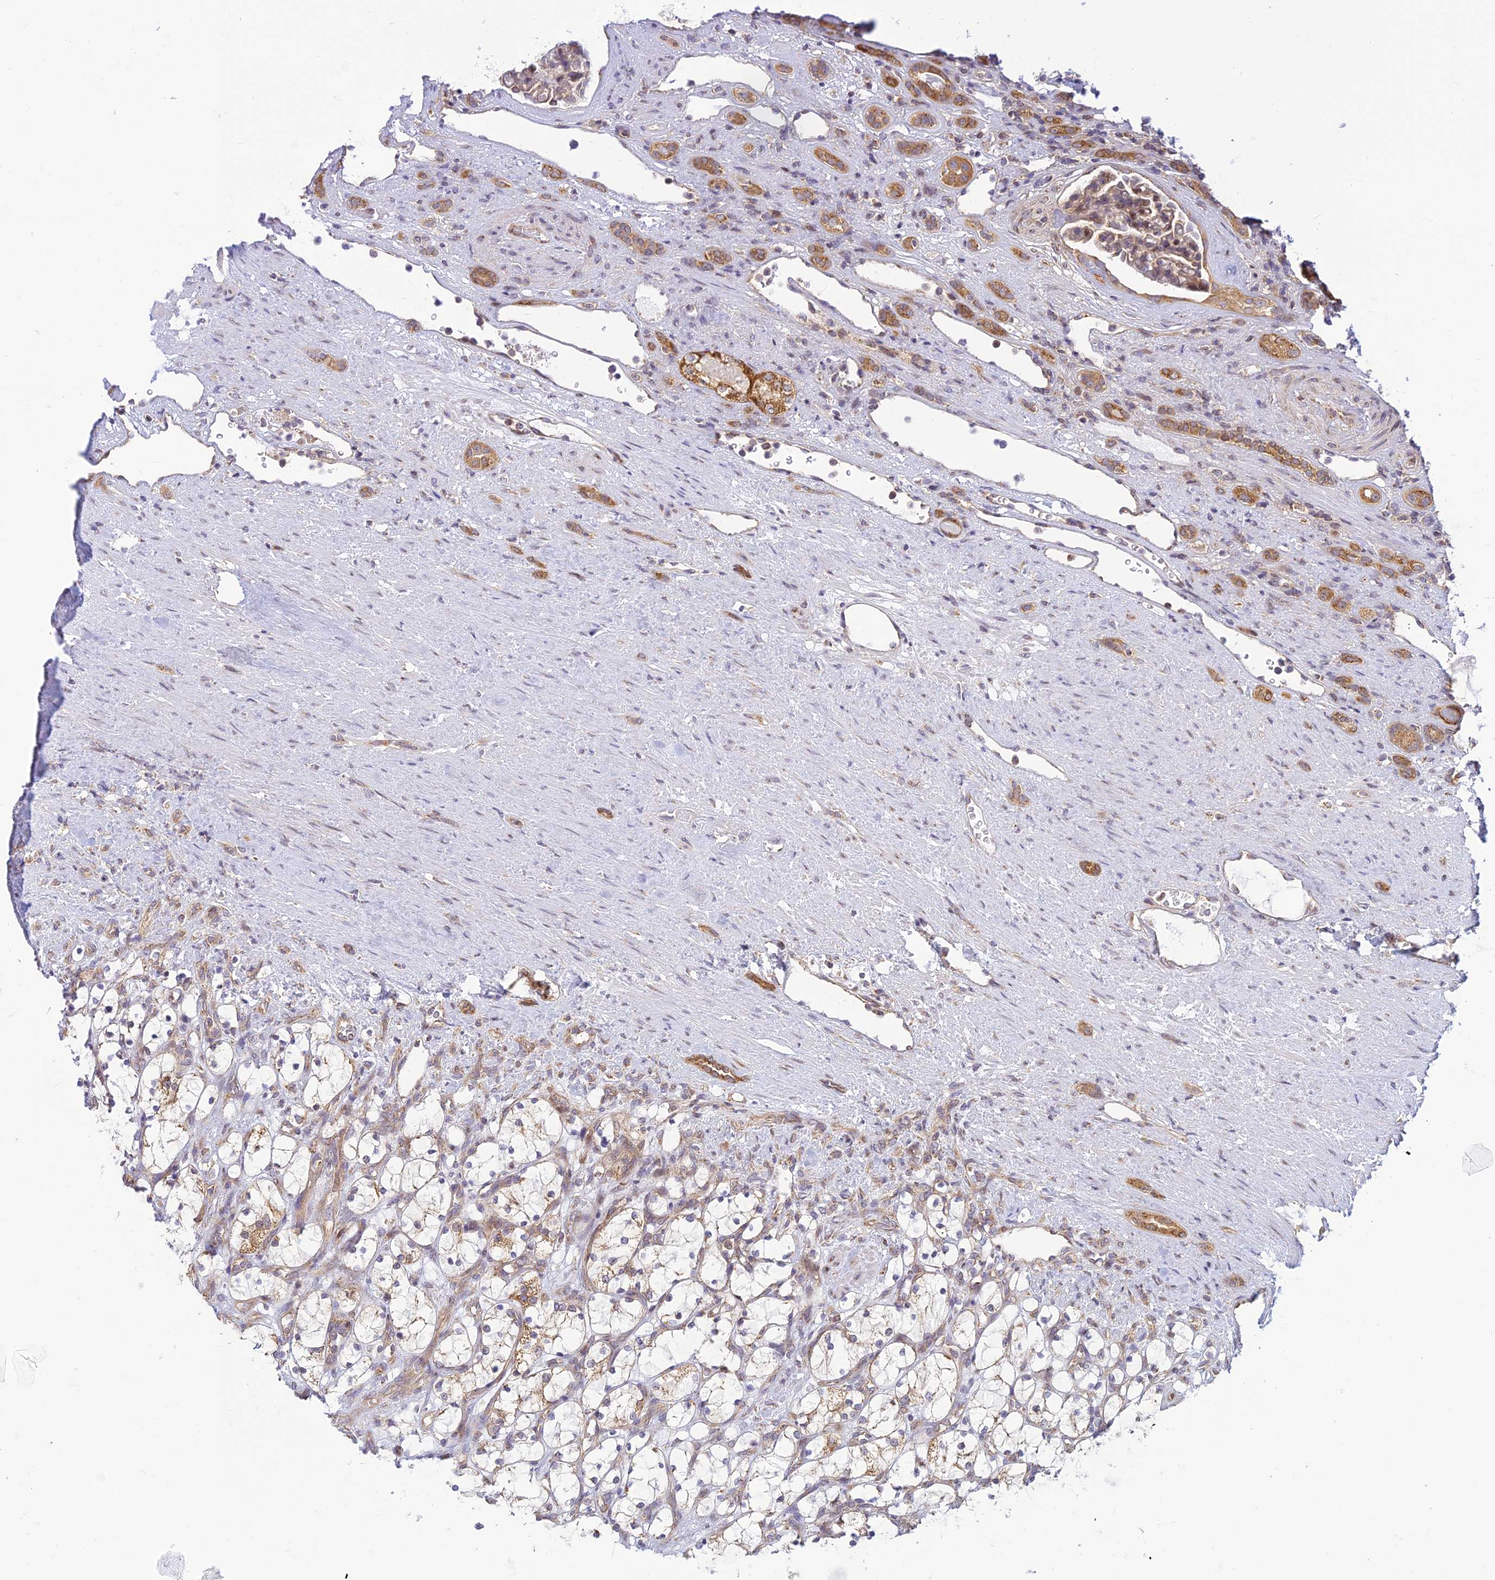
{"staining": {"intensity": "moderate", "quantity": "<25%", "location": "cytoplasmic/membranous"}, "tissue": "renal cancer", "cell_type": "Tumor cells", "image_type": "cancer", "snomed": [{"axis": "morphology", "description": "Adenocarcinoma, NOS"}, {"axis": "topography", "description": "Kidney"}], "caption": "Immunohistochemistry (IHC) of renal cancer displays low levels of moderate cytoplasmic/membranous staining in about <25% of tumor cells. Immunohistochemistry stains the protein of interest in brown and the nuclei are stained blue.", "gene": "HOOK2", "patient": {"sex": "female", "age": 69}}